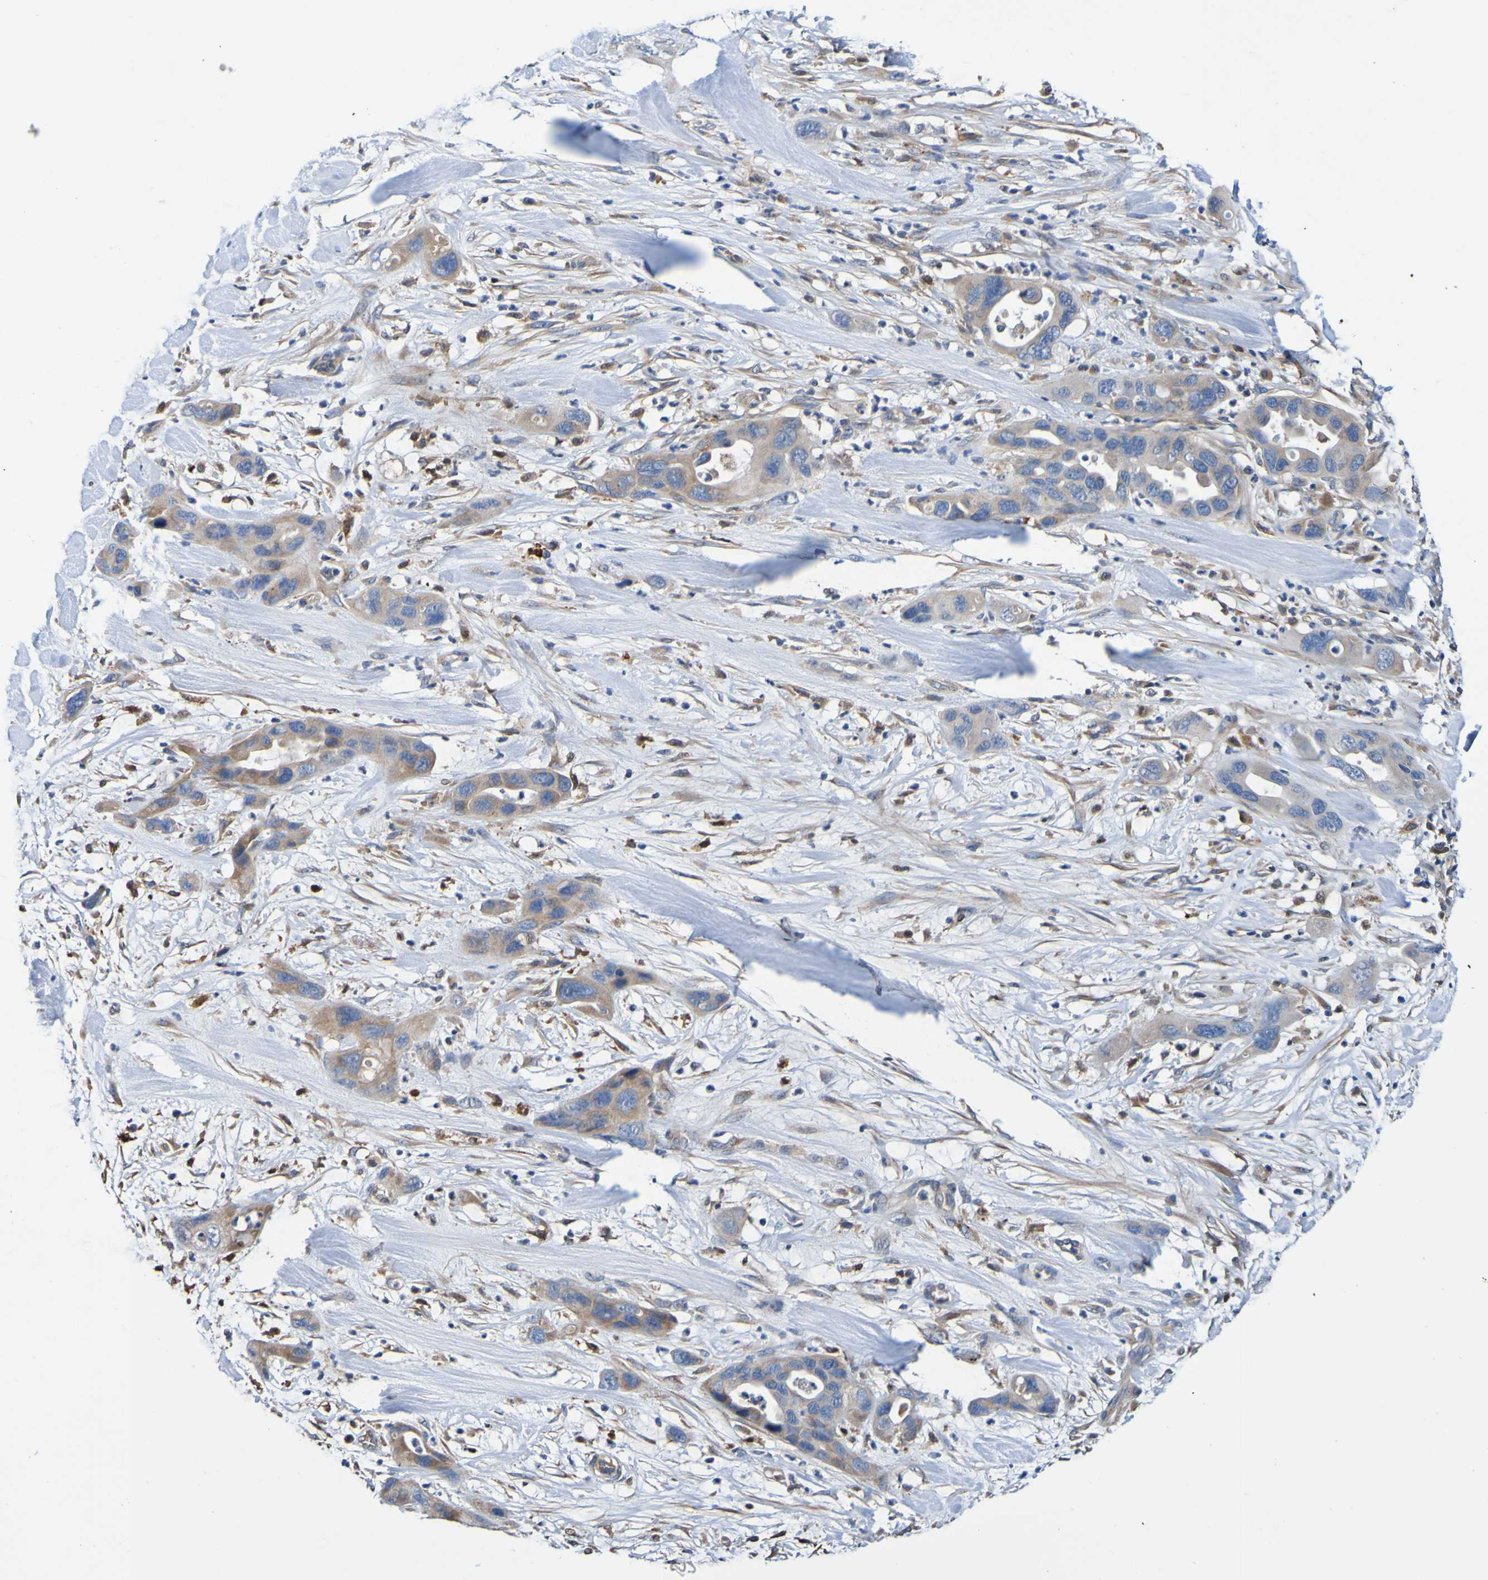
{"staining": {"intensity": "moderate", "quantity": ">75%", "location": "cytoplasmic/membranous"}, "tissue": "pancreatic cancer", "cell_type": "Tumor cells", "image_type": "cancer", "snomed": [{"axis": "morphology", "description": "Adenocarcinoma, NOS"}, {"axis": "topography", "description": "Pancreas"}], "caption": "IHC micrograph of neoplastic tissue: pancreatic adenocarcinoma stained using immunohistochemistry (IHC) demonstrates medium levels of moderate protein expression localized specifically in the cytoplasmic/membranous of tumor cells, appearing as a cytoplasmic/membranous brown color.", "gene": "METAP2", "patient": {"sex": "female", "age": 71}}